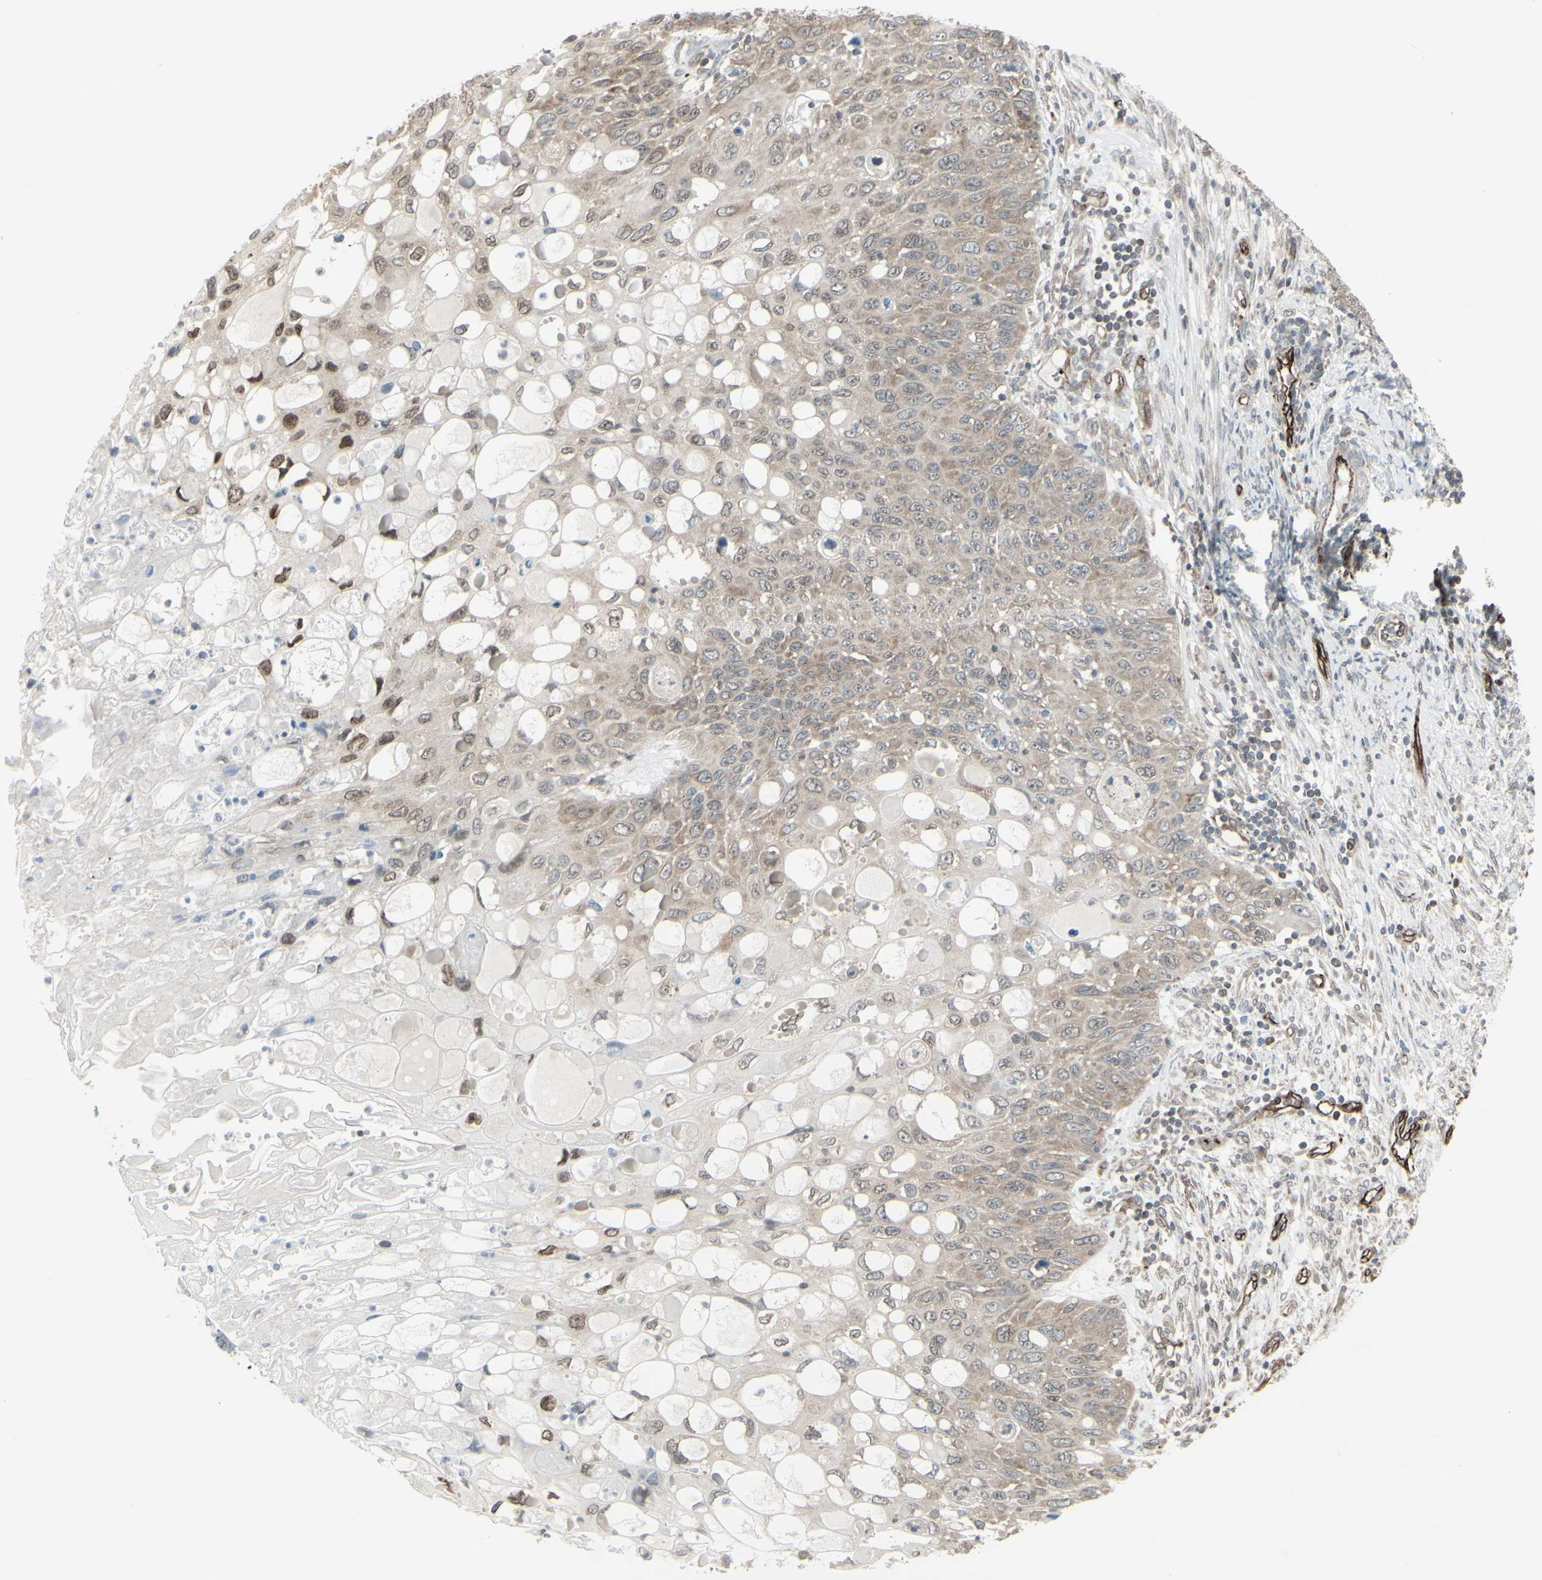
{"staining": {"intensity": "weak", "quantity": ">75%", "location": "cytoplasmic/membranous,nuclear"}, "tissue": "cervical cancer", "cell_type": "Tumor cells", "image_type": "cancer", "snomed": [{"axis": "morphology", "description": "Squamous cell carcinoma, NOS"}, {"axis": "topography", "description": "Cervix"}], "caption": "Protein staining demonstrates weak cytoplasmic/membranous and nuclear positivity in about >75% of tumor cells in cervical cancer (squamous cell carcinoma). (DAB = brown stain, brightfield microscopy at high magnification).", "gene": "DTX3L", "patient": {"sex": "female", "age": 70}}